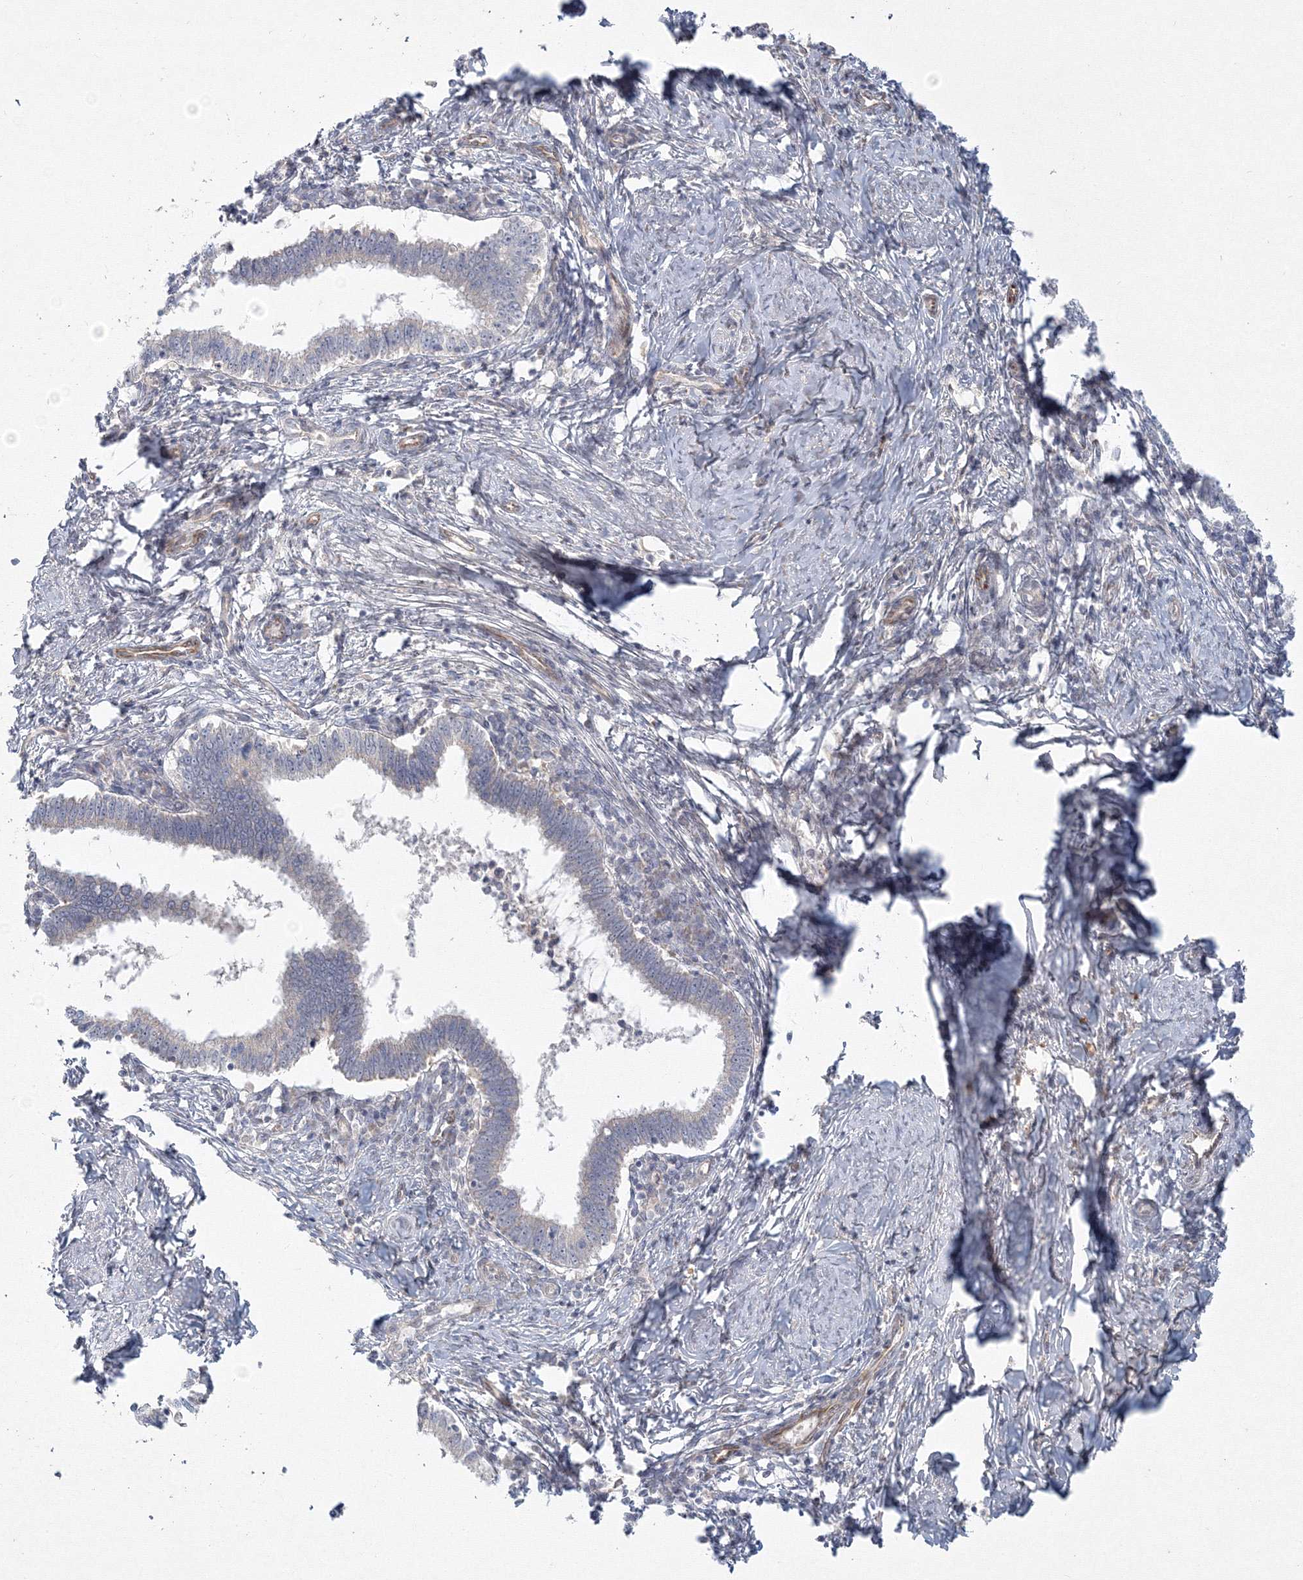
{"staining": {"intensity": "negative", "quantity": "none", "location": "none"}, "tissue": "cervical cancer", "cell_type": "Tumor cells", "image_type": "cancer", "snomed": [{"axis": "morphology", "description": "Adenocarcinoma, NOS"}, {"axis": "topography", "description": "Cervix"}], "caption": "Cervical cancer (adenocarcinoma) stained for a protein using immunohistochemistry demonstrates no staining tumor cells.", "gene": "WDR49", "patient": {"sex": "female", "age": 36}}